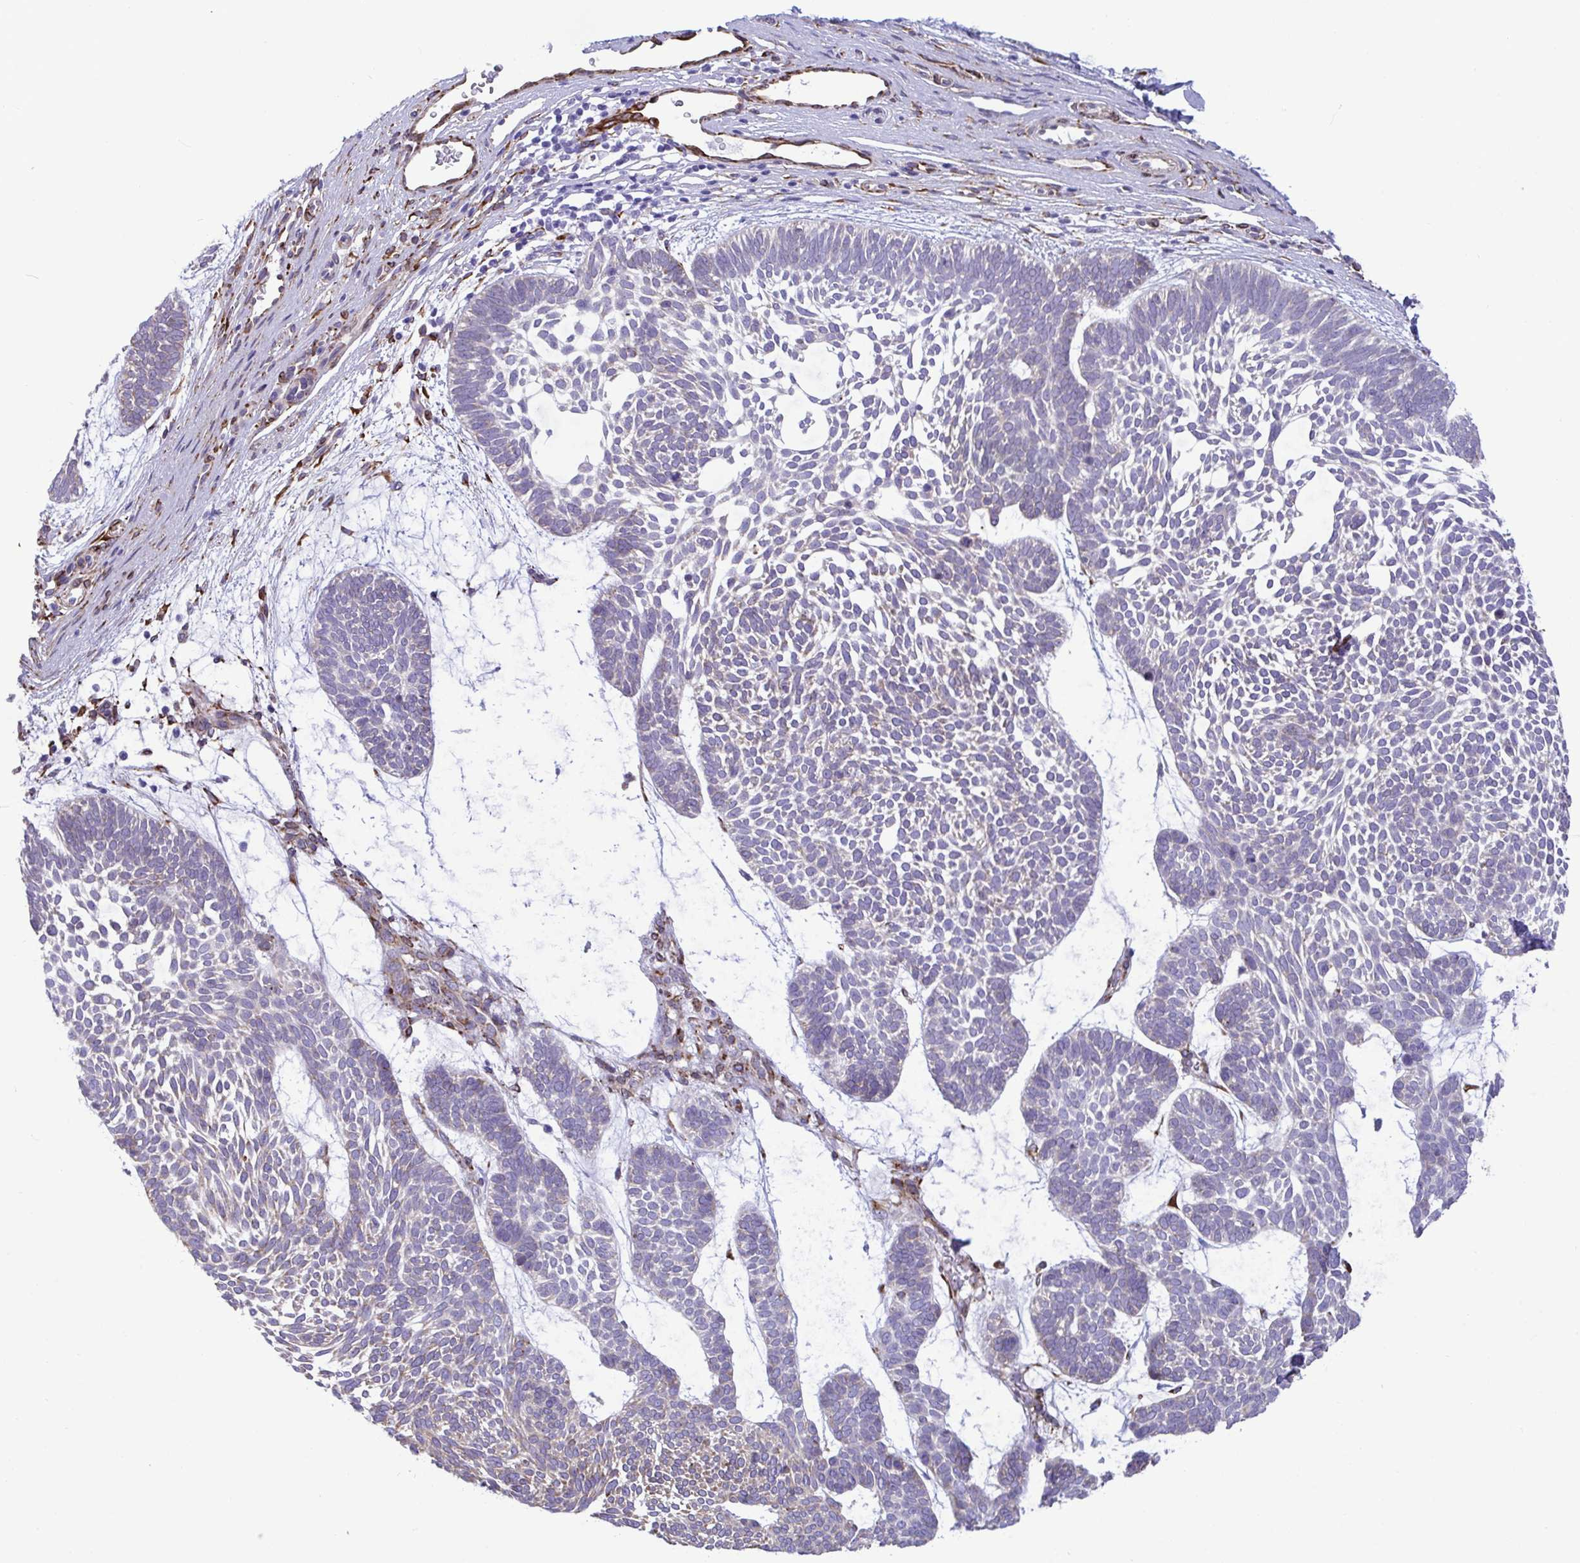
{"staining": {"intensity": "negative", "quantity": "none", "location": "none"}, "tissue": "skin cancer", "cell_type": "Tumor cells", "image_type": "cancer", "snomed": [{"axis": "morphology", "description": "Basal cell carcinoma"}, {"axis": "topography", "description": "Skin"}, {"axis": "topography", "description": "Skin of face"}], "caption": "The image exhibits no significant staining in tumor cells of basal cell carcinoma (skin). Brightfield microscopy of IHC stained with DAB (3,3'-diaminobenzidine) (brown) and hematoxylin (blue), captured at high magnification.", "gene": "ASPH", "patient": {"sex": "male", "age": 83}}